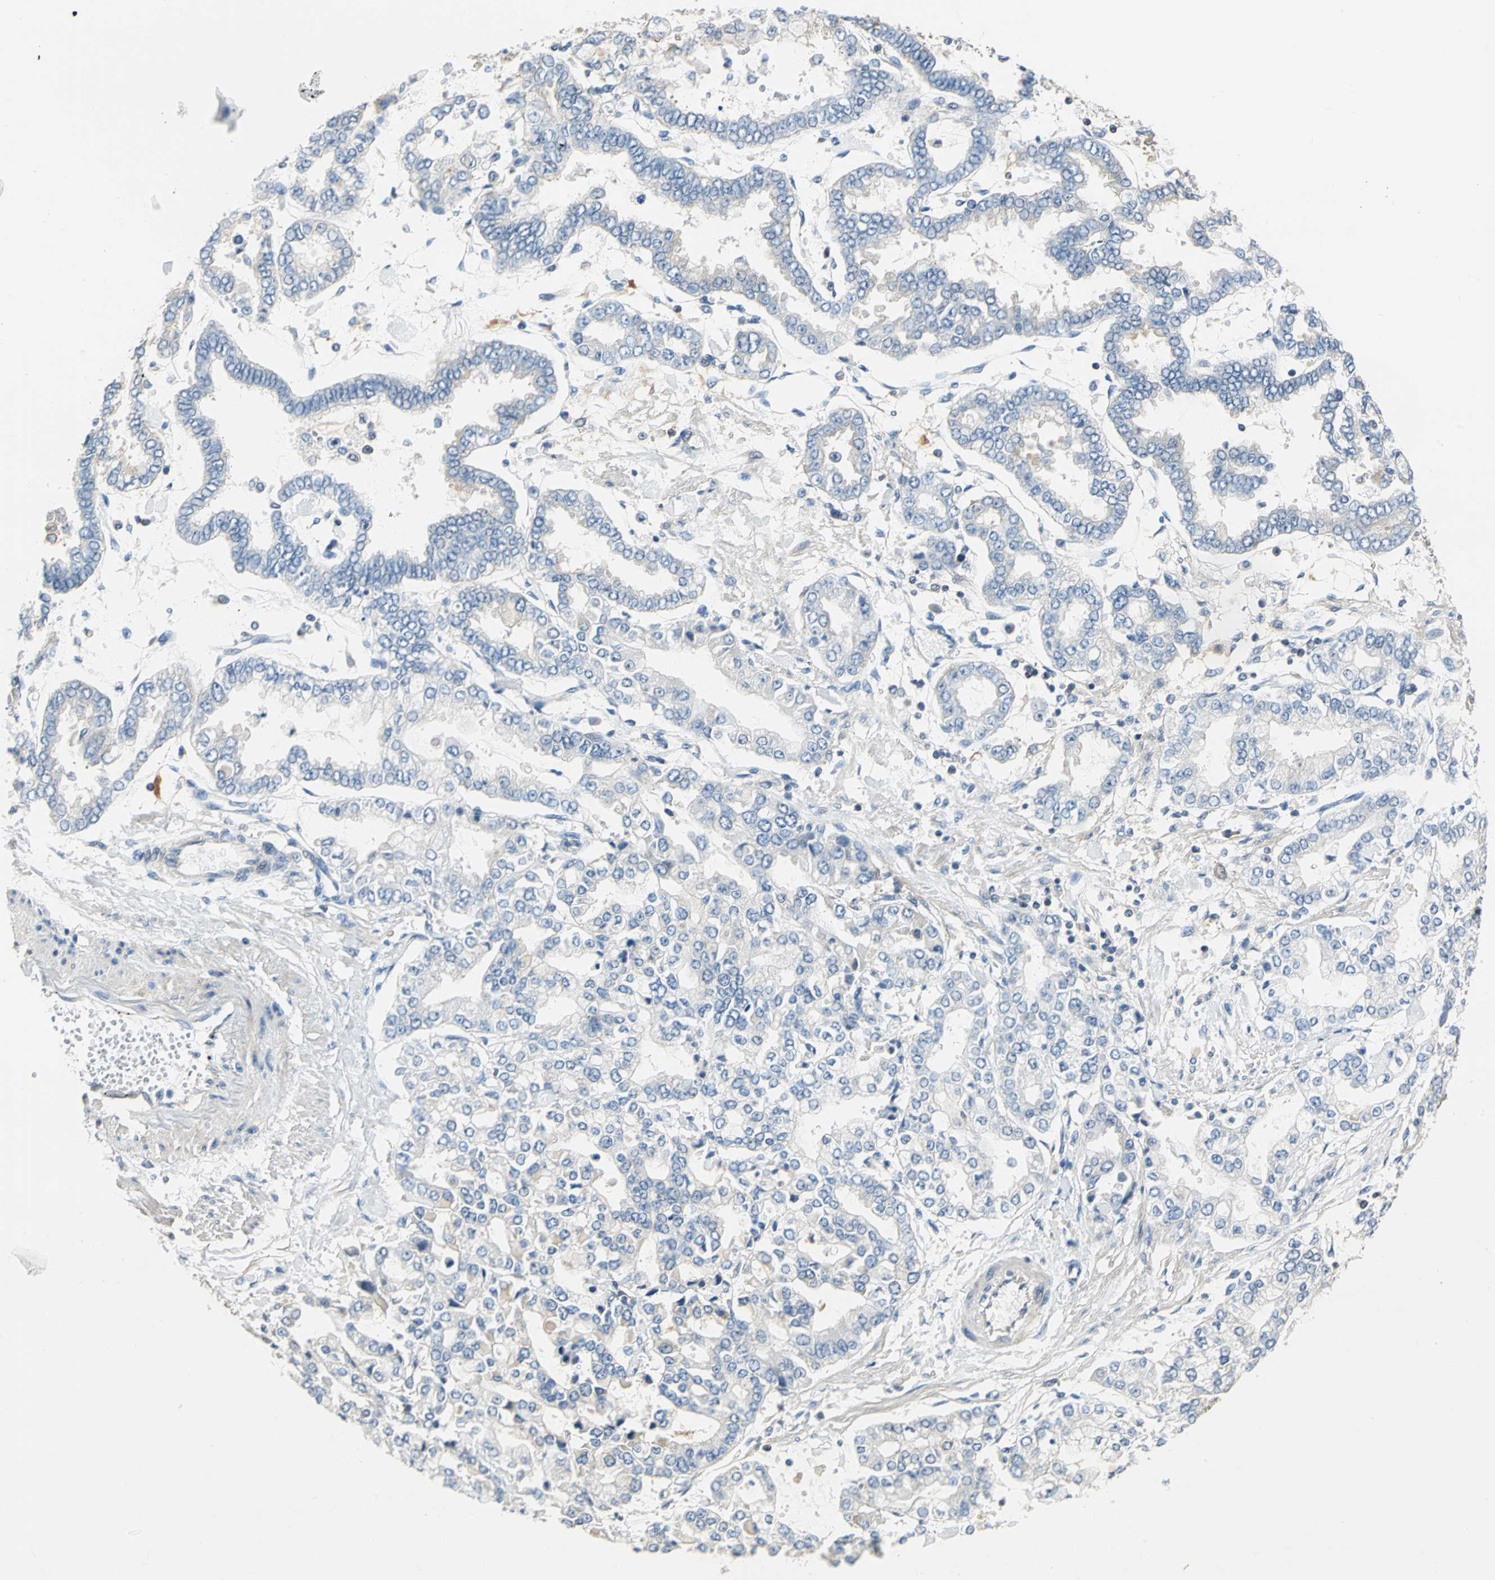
{"staining": {"intensity": "negative", "quantity": "none", "location": "none"}, "tissue": "stomach cancer", "cell_type": "Tumor cells", "image_type": "cancer", "snomed": [{"axis": "morphology", "description": "Normal tissue, NOS"}, {"axis": "morphology", "description": "Adenocarcinoma, NOS"}, {"axis": "topography", "description": "Stomach, upper"}, {"axis": "topography", "description": "Stomach"}], "caption": "High magnification brightfield microscopy of stomach cancer stained with DAB (3,3'-diaminobenzidine) (brown) and counterstained with hematoxylin (blue): tumor cells show no significant staining.", "gene": "DDX3Y", "patient": {"sex": "male", "age": 76}}